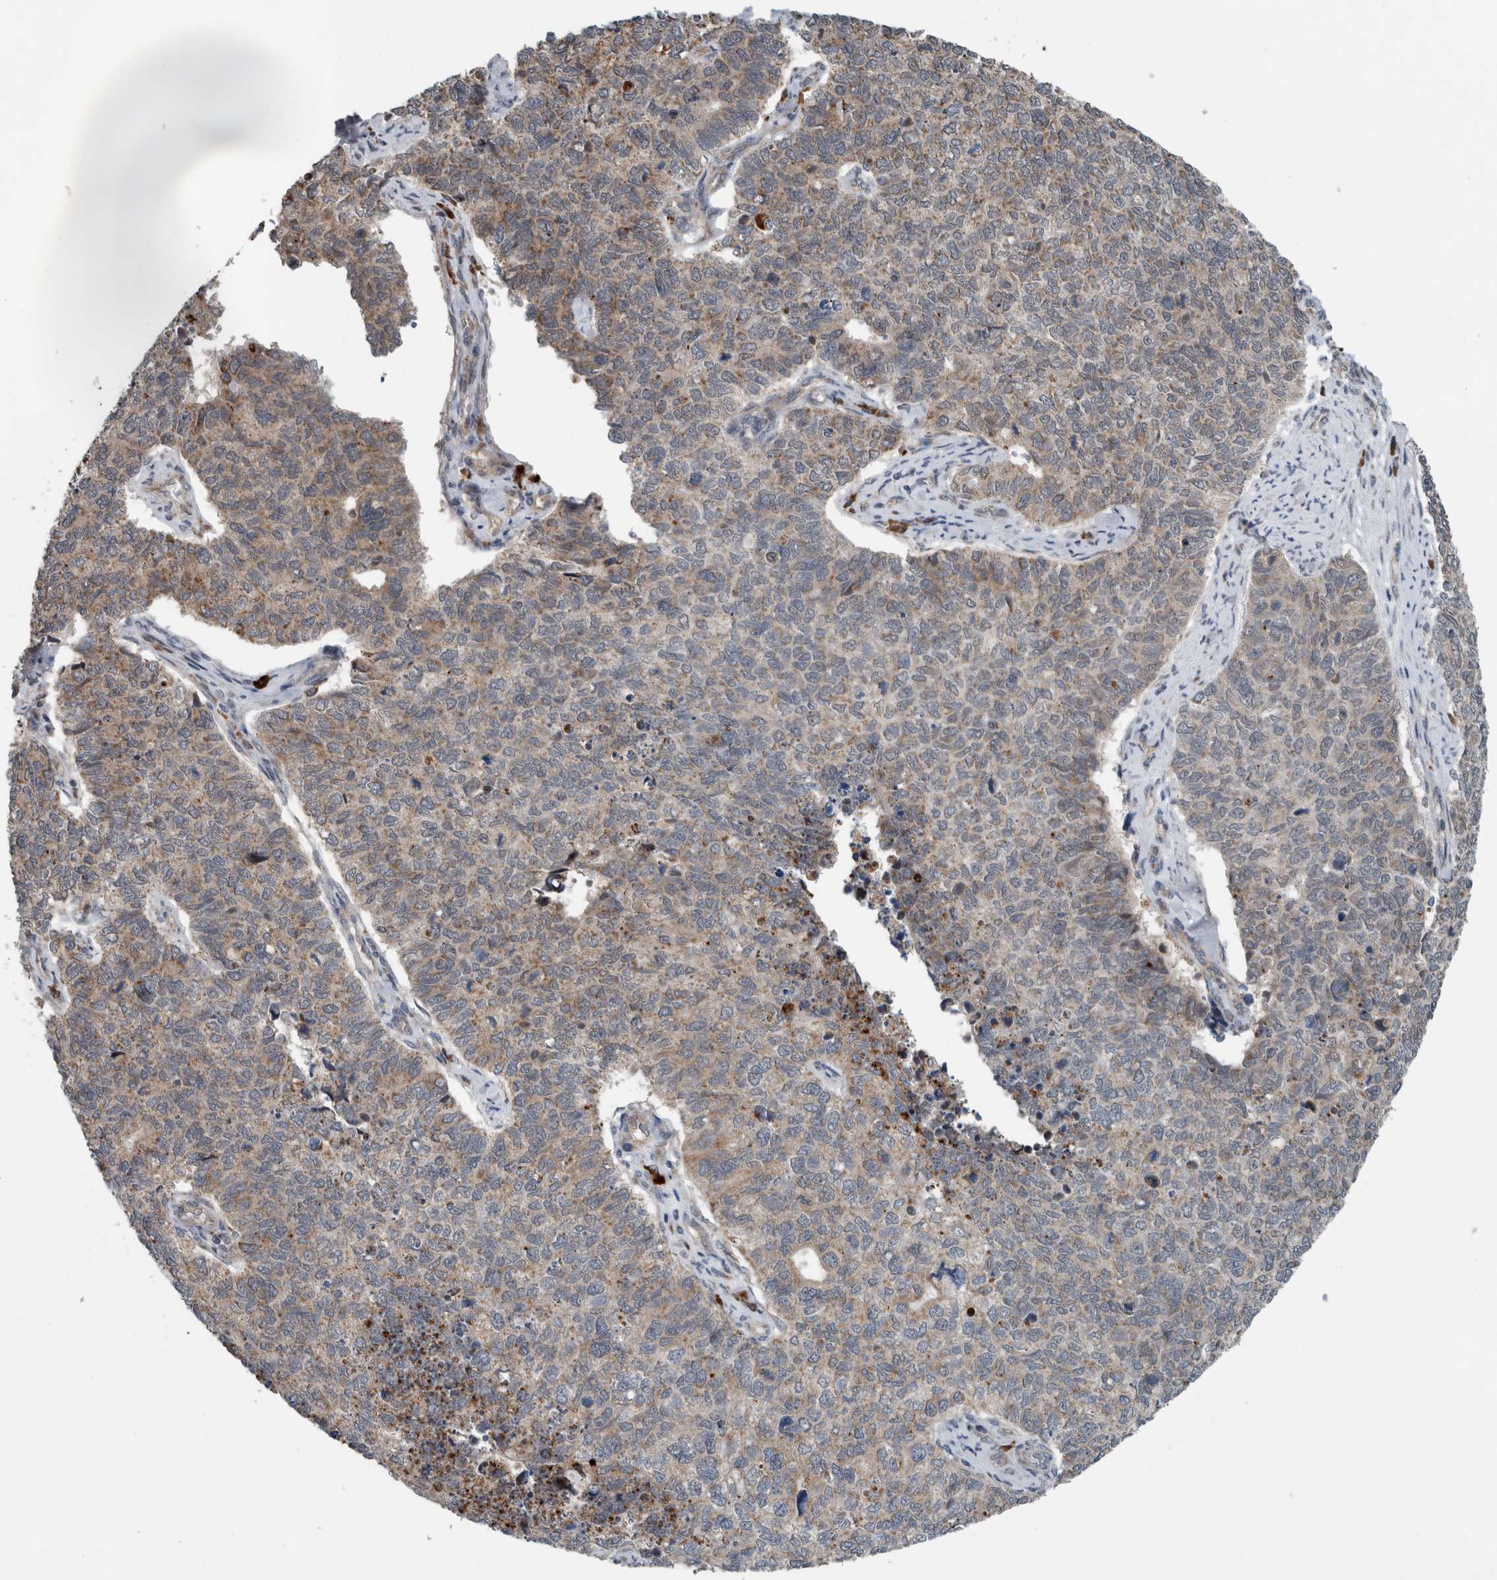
{"staining": {"intensity": "weak", "quantity": ">75%", "location": "cytoplasmic/membranous"}, "tissue": "cervical cancer", "cell_type": "Tumor cells", "image_type": "cancer", "snomed": [{"axis": "morphology", "description": "Squamous cell carcinoma, NOS"}, {"axis": "topography", "description": "Cervix"}], "caption": "A brown stain labels weak cytoplasmic/membranous positivity of a protein in cervical squamous cell carcinoma tumor cells.", "gene": "GBA2", "patient": {"sex": "female", "age": 63}}